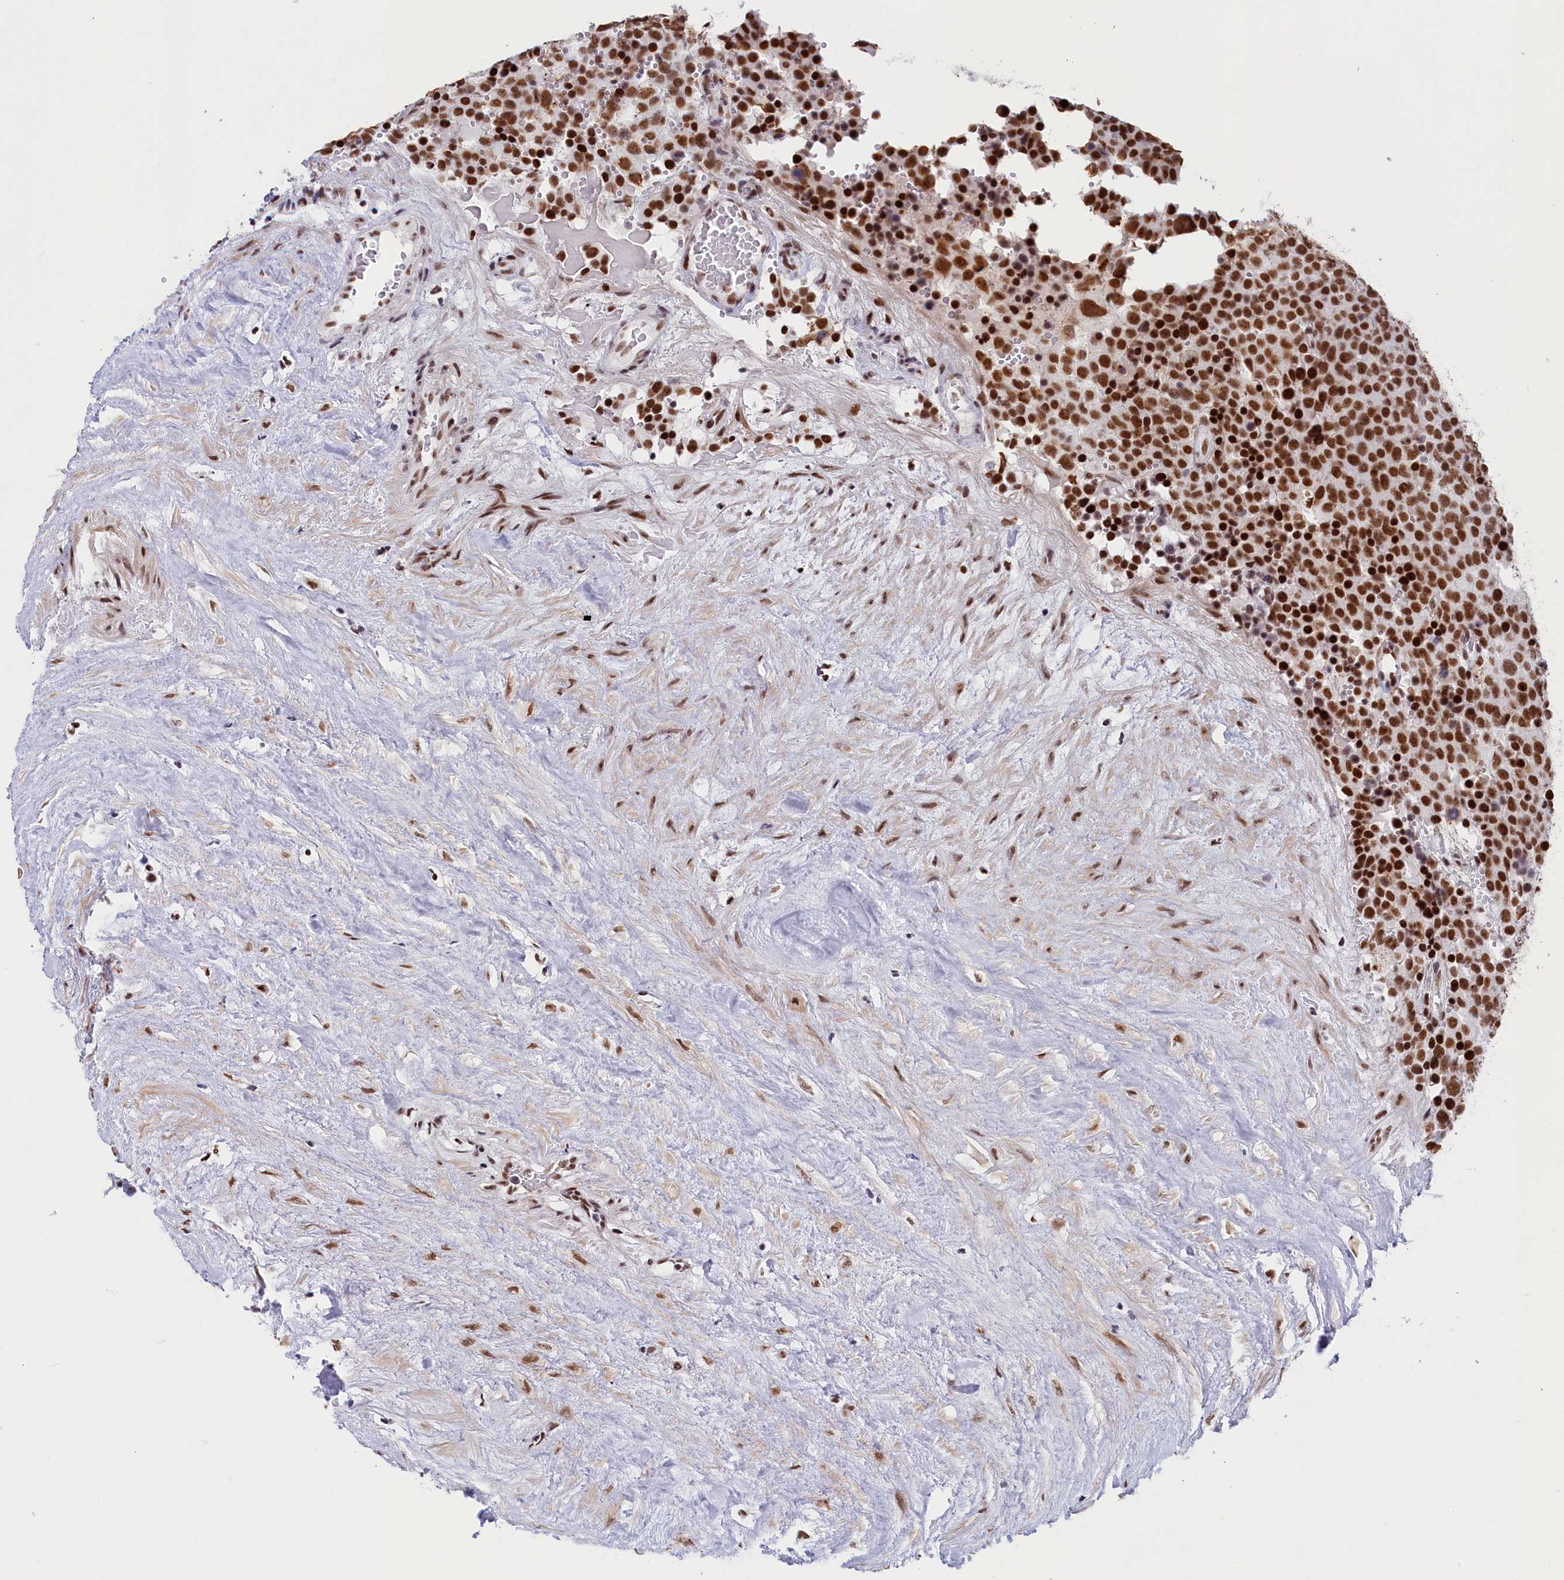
{"staining": {"intensity": "strong", "quantity": ">75%", "location": "nuclear"}, "tissue": "testis cancer", "cell_type": "Tumor cells", "image_type": "cancer", "snomed": [{"axis": "morphology", "description": "Seminoma, NOS"}, {"axis": "topography", "description": "Testis"}], "caption": "The micrograph exhibits a brown stain indicating the presence of a protein in the nuclear of tumor cells in testis cancer.", "gene": "SNRNP70", "patient": {"sex": "male", "age": 71}}